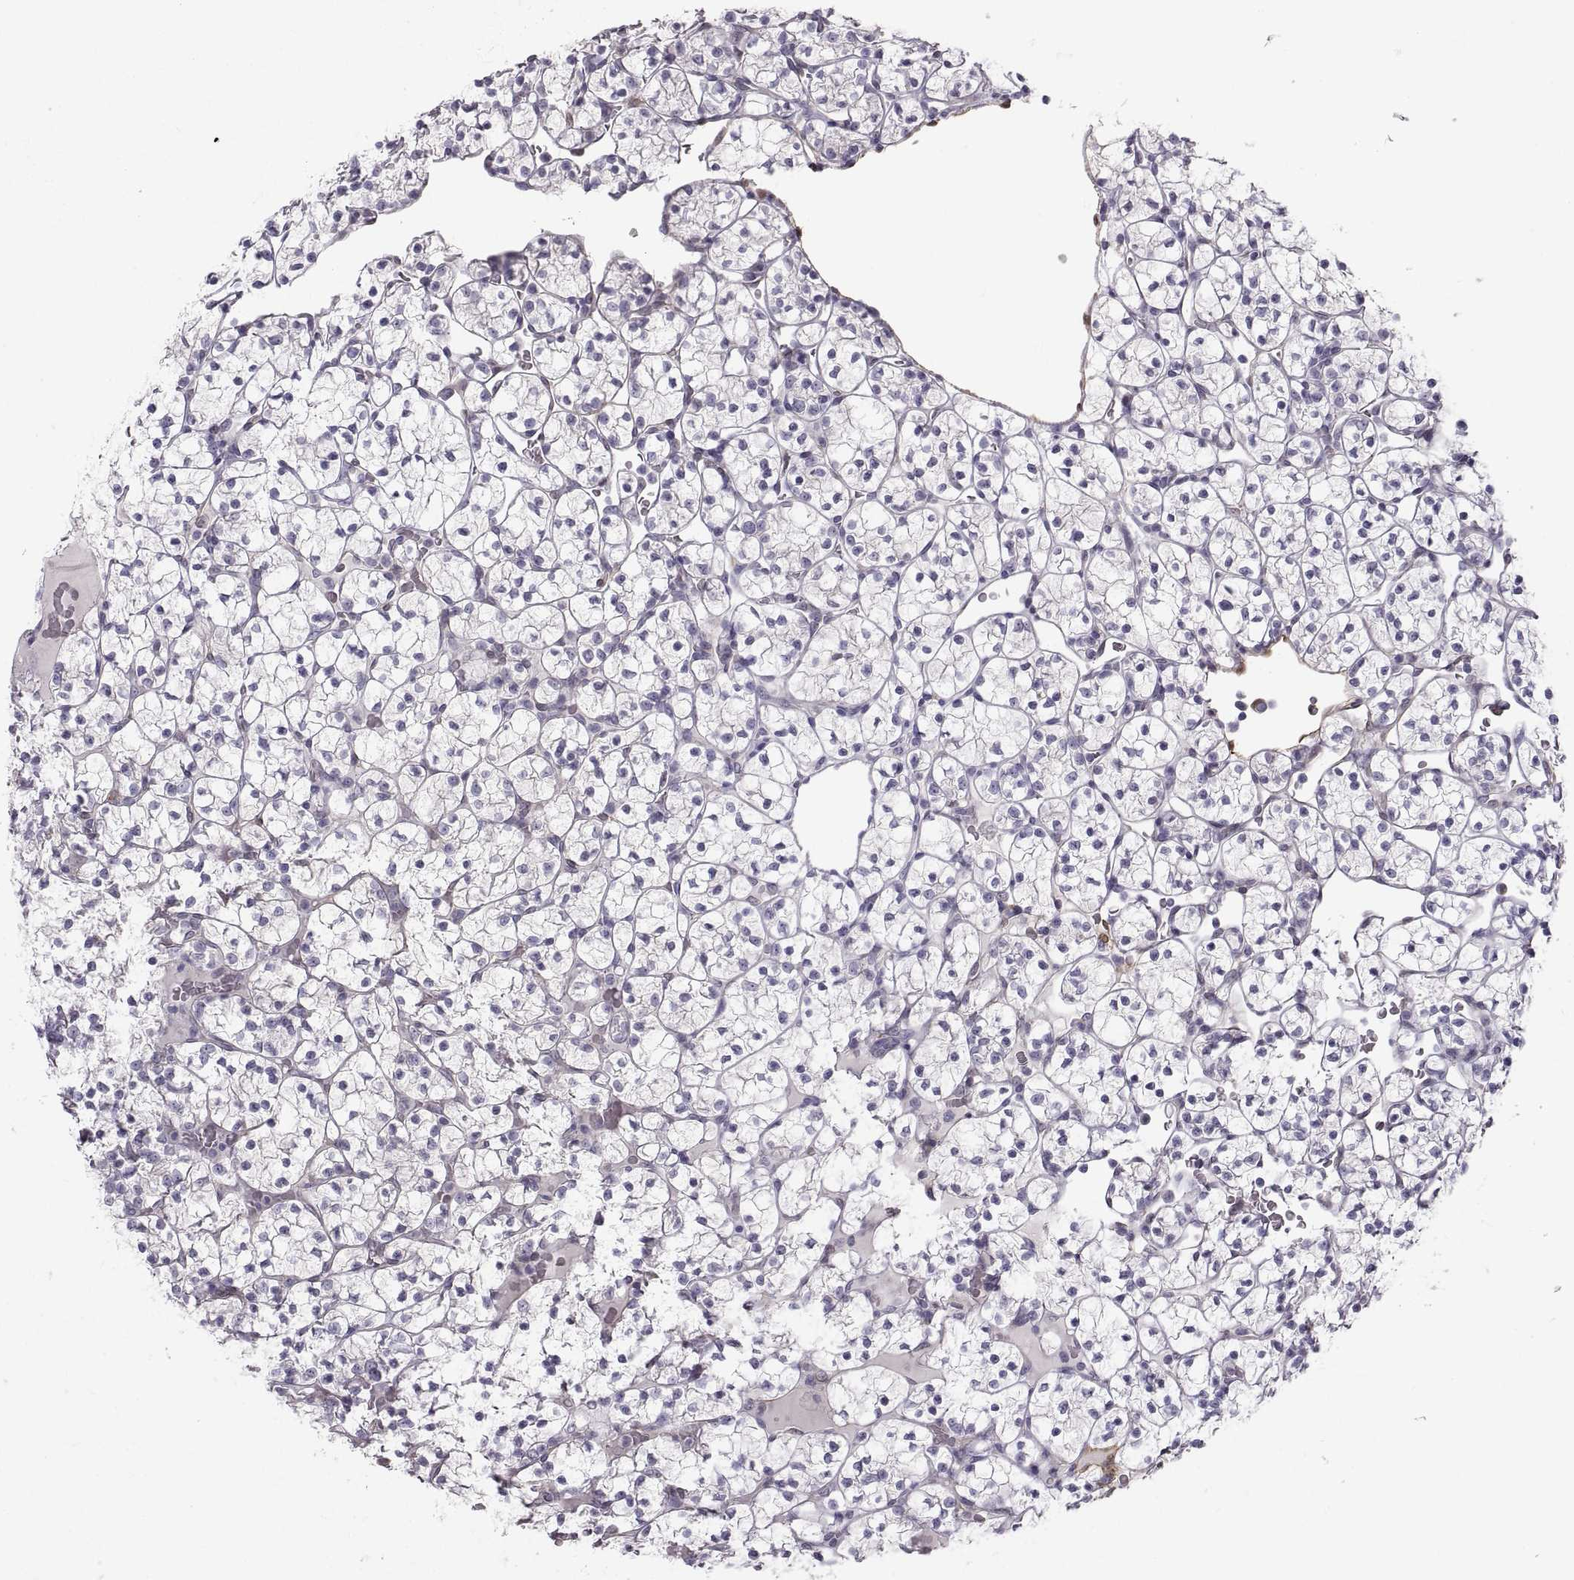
{"staining": {"intensity": "negative", "quantity": "none", "location": "none"}, "tissue": "renal cancer", "cell_type": "Tumor cells", "image_type": "cancer", "snomed": [{"axis": "morphology", "description": "Adenocarcinoma, NOS"}, {"axis": "topography", "description": "Kidney"}], "caption": "Immunohistochemistry (IHC) histopathology image of neoplastic tissue: human renal cancer (adenocarcinoma) stained with DAB (3,3'-diaminobenzidine) reveals no significant protein positivity in tumor cells.", "gene": "PGM5", "patient": {"sex": "female", "age": 89}}